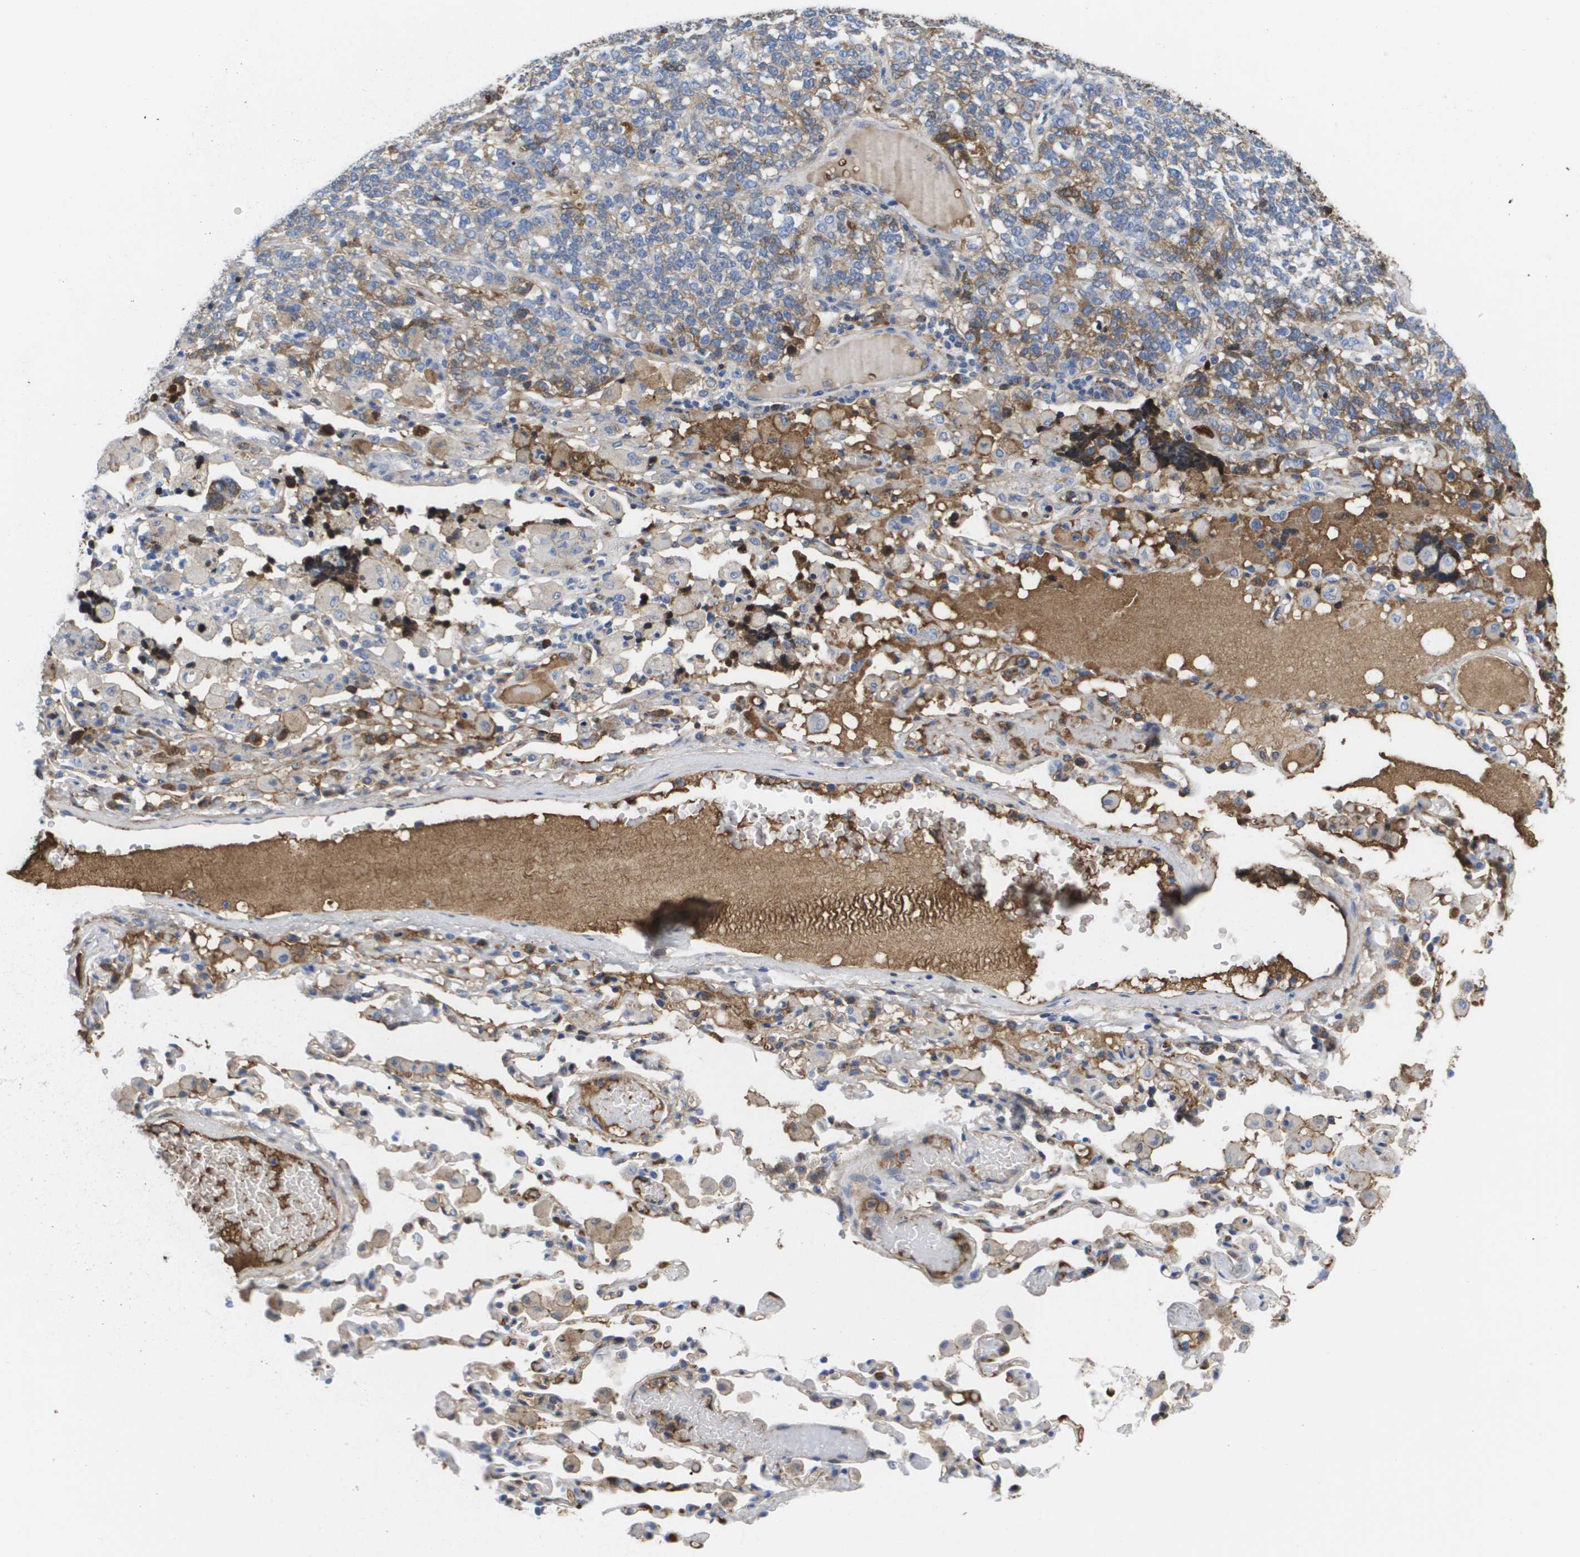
{"staining": {"intensity": "moderate", "quantity": "<25%", "location": "cytoplasmic/membranous"}, "tissue": "lung cancer", "cell_type": "Tumor cells", "image_type": "cancer", "snomed": [{"axis": "morphology", "description": "Adenocarcinoma, NOS"}, {"axis": "topography", "description": "Lung"}], "caption": "The immunohistochemical stain shows moderate cytoplasmic/membranous positivity in tumor cells of lung cancer (adenocarcinoma) tissue.", "gene": "SERPINC1", "patient": {"sex": "male", "age": 49}}